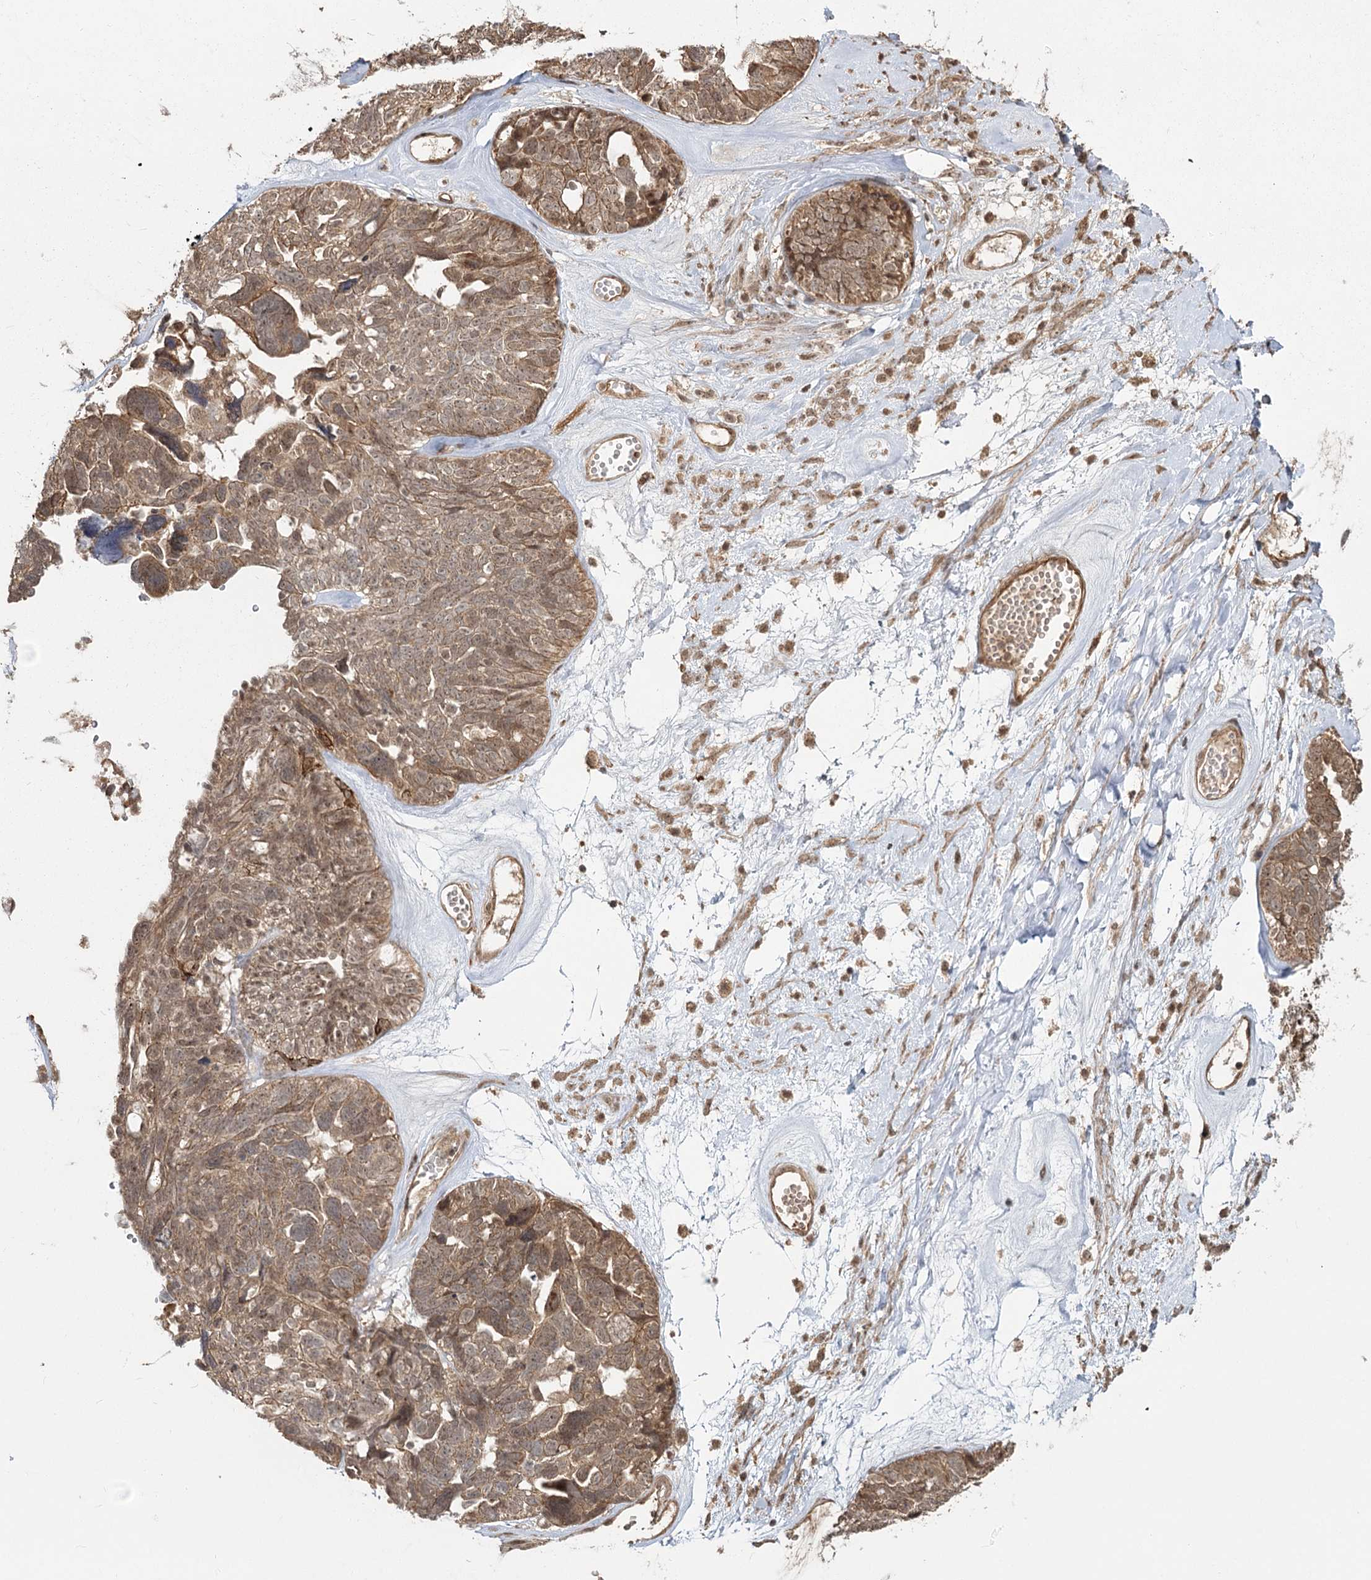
{"staining": {"intensity": "moderate", "quantity": ">75%", "location": "cytoplasmic/membranous,nuclear"}, "tissue": "ovarian cancer", "cell_type": "Tumor cells", "image_type": "cancer", "snomed": [{"axis": "morphology", "description": "Cystadenocarcinoma, serous, NOS"}, {"axis": "topography", "description": "Ovary"}], "caption": "Moderate cytoplasmic/membranous and nuclear expression for a protein is present in about >75% of tumor cells of serous cystadenocarcinoma (ovarian) using IHC.", "gene": "R3HDM2", "patient": {"sex": "female", "age": 79}}